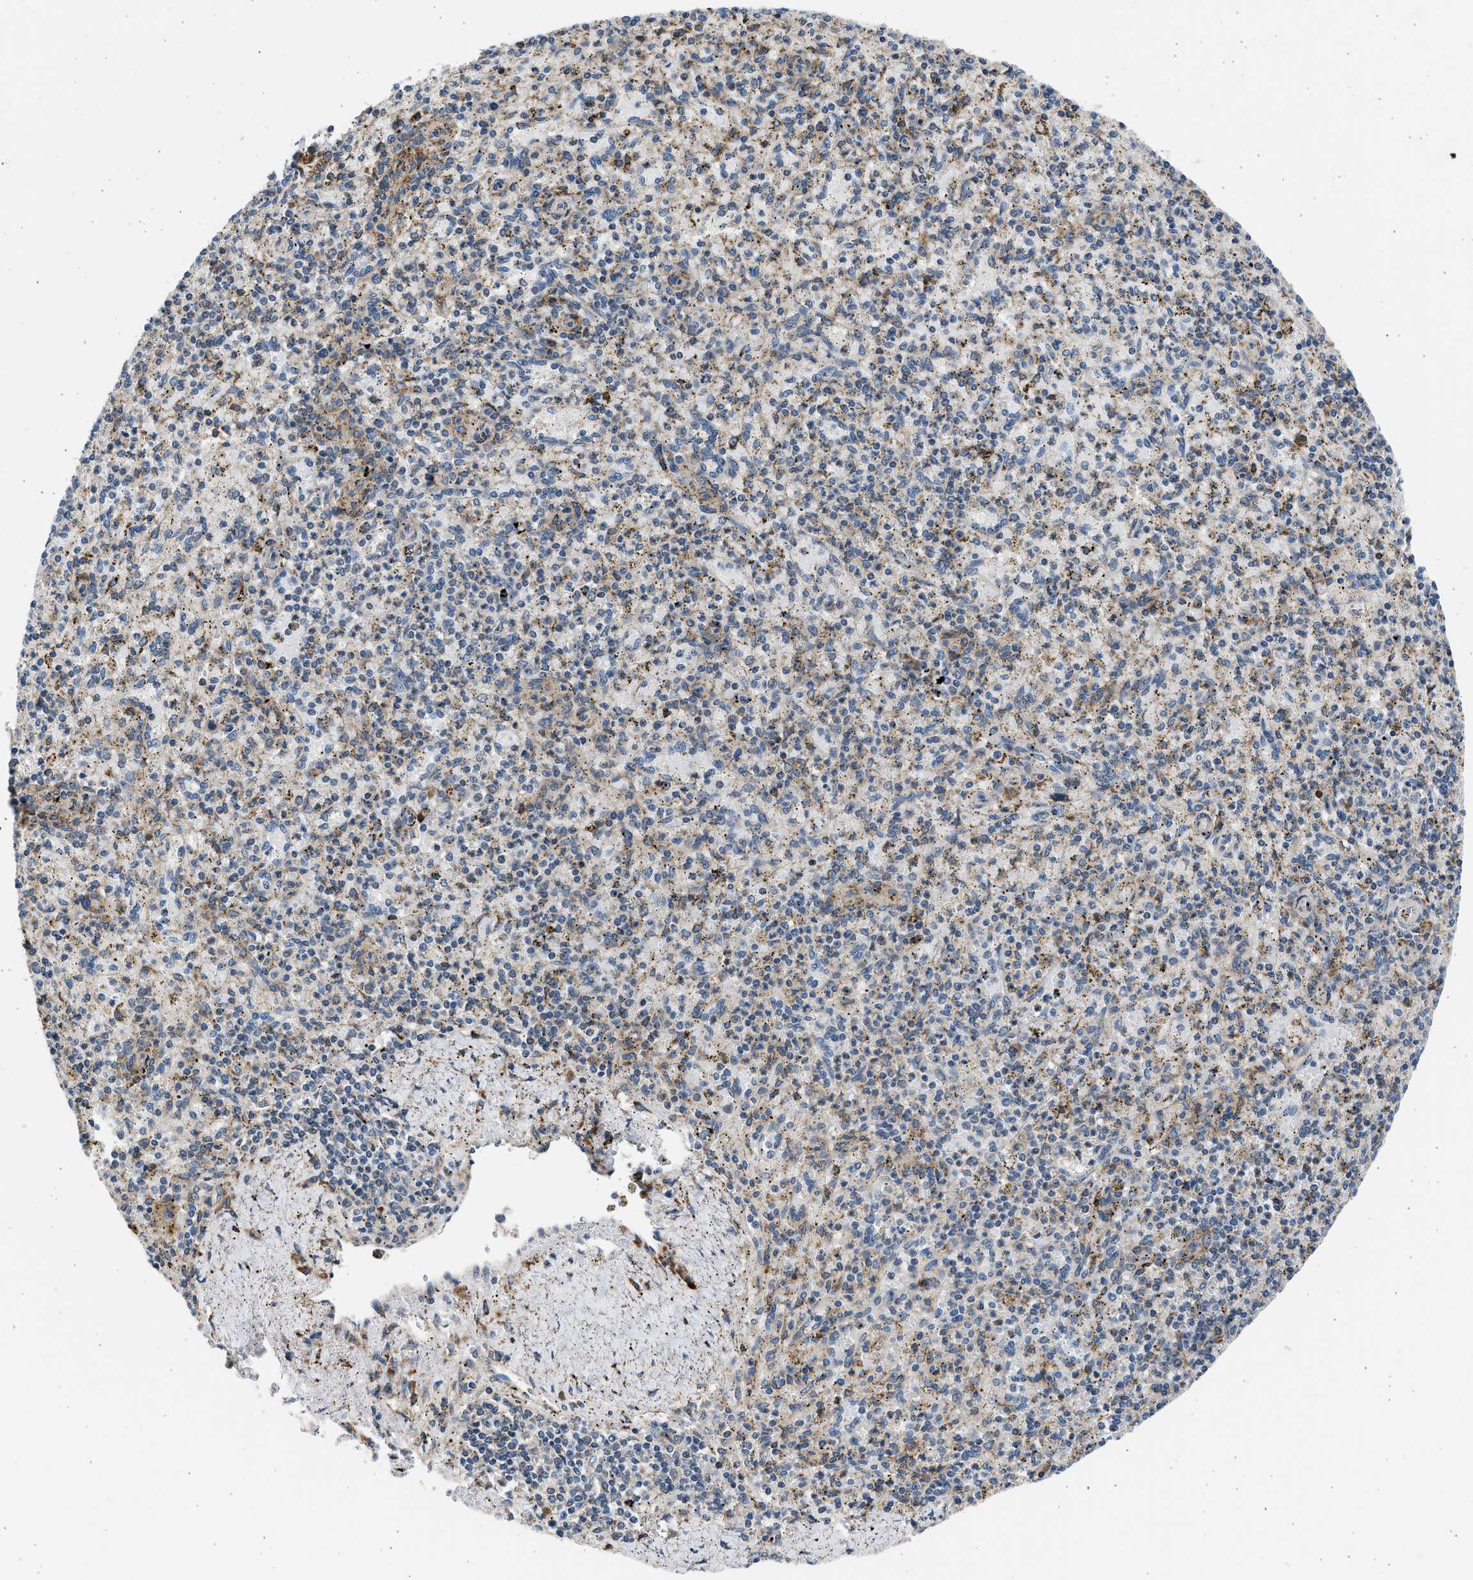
{"staining": {"intensity": "weak", "quantity": "<25%", "location": "cytoplasmic/membranous"}, "tissue": "spleen", "cell_type": "Cells in red pulp", "image_type": "normal", "snomed": [{"axis": "morphology", "description": "Normal tissue, NOS"}, {"axis": "topography", "description": "Spleen"}], "caption": "DAB immunohistochemical staining of unremarkable human spleen demonstrates no significant expression in cells in red pulp.", "gene": "PLD2", "patient": {"sex": "male", "age": 72}}